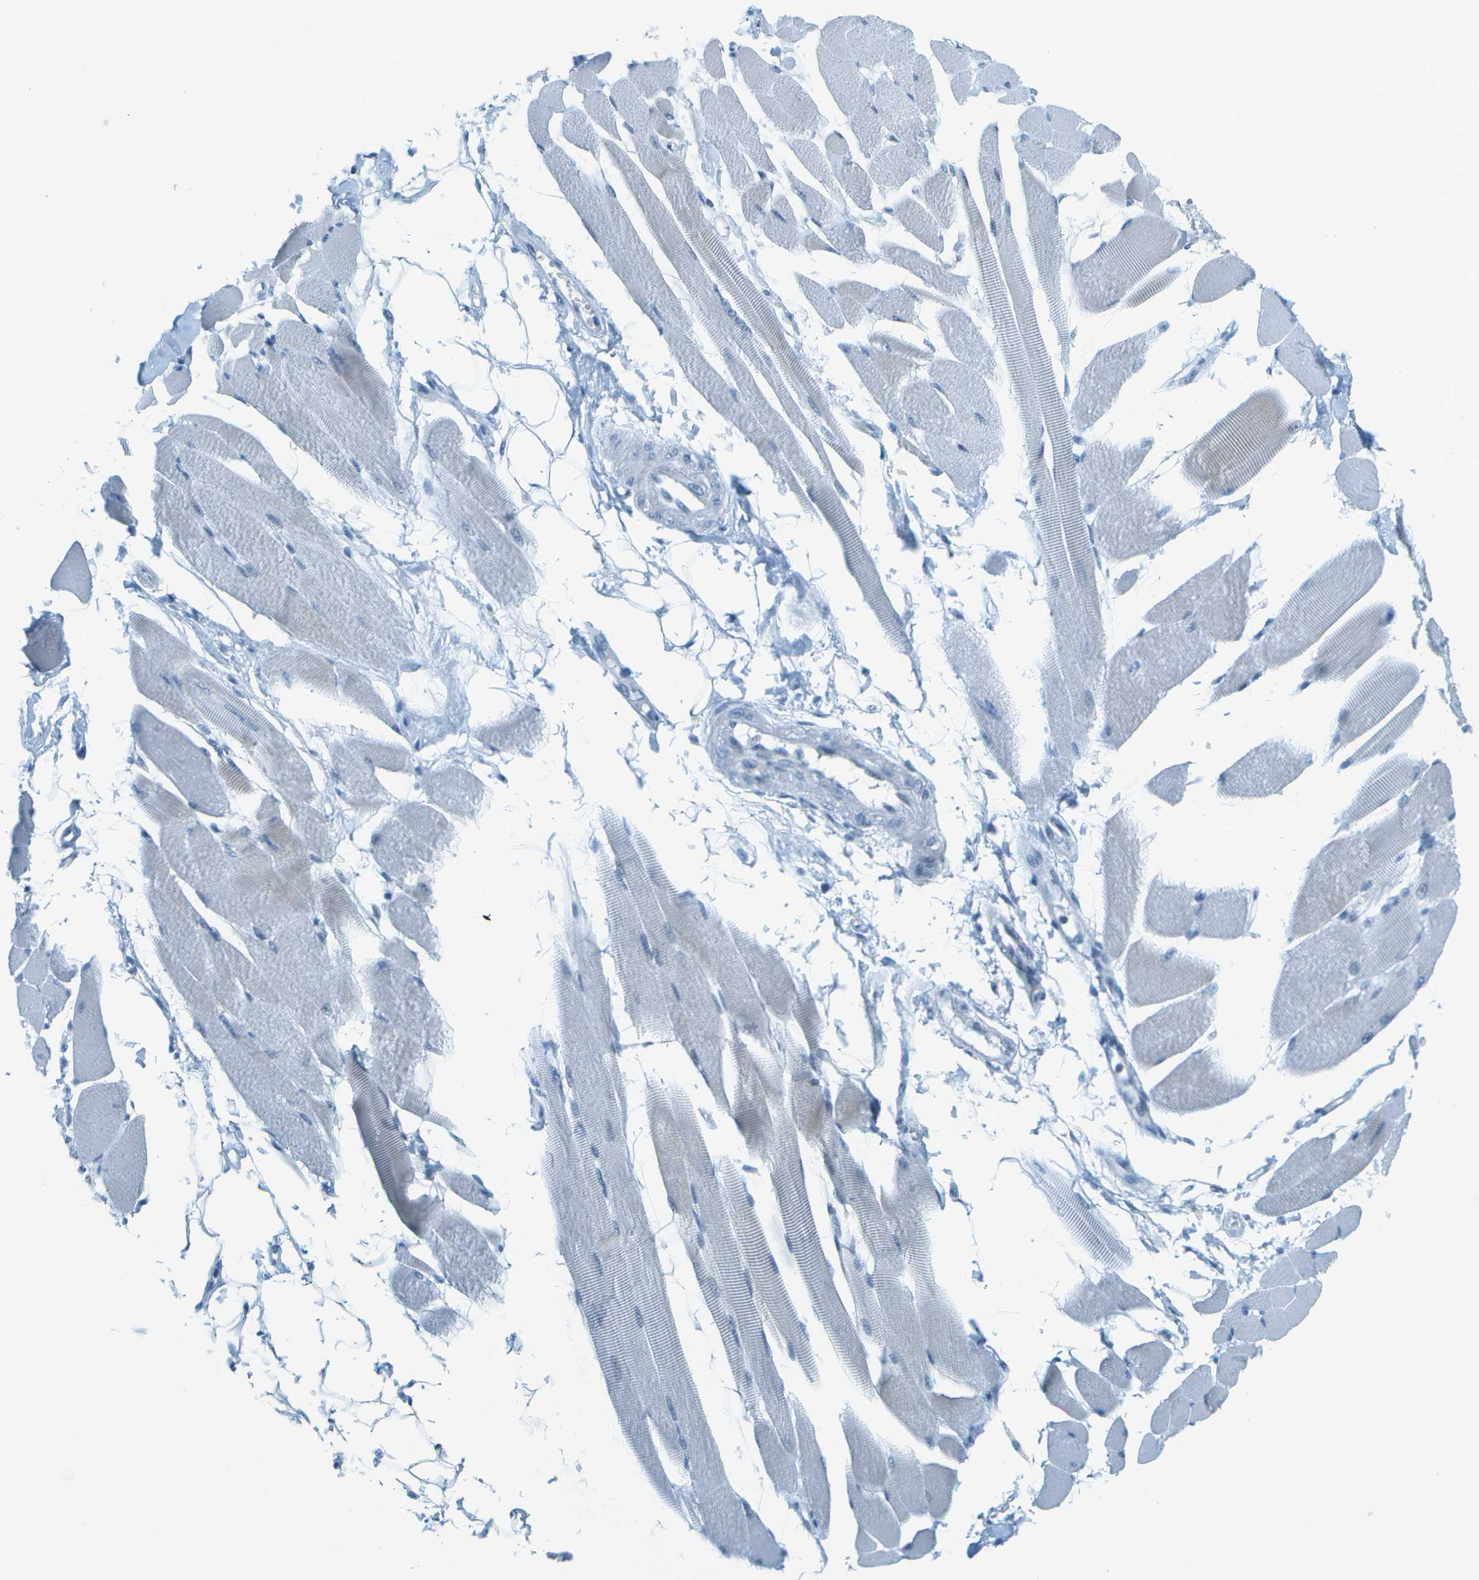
{"staining": {"intensity": "negative", "quantity": "none", "location": "none"}, "tissue": "skeletal muscle", "cell_type": "Myocytes", "image_type": "normal", "snomed": [{"axis": "morphology", "description": "Normal tissue, NOS"}, {"axis": "topography", "description": "Skeletal muscle"}, {"axis": "topography", "description": "Peripheral nerve tissue"}], "caption": "This is an IHC histopathology image of unremarkable skeletal muscle. There is no staining in myocytes.", "gene": "NEK11", "patient": {"sex": "female", "age": 84}}